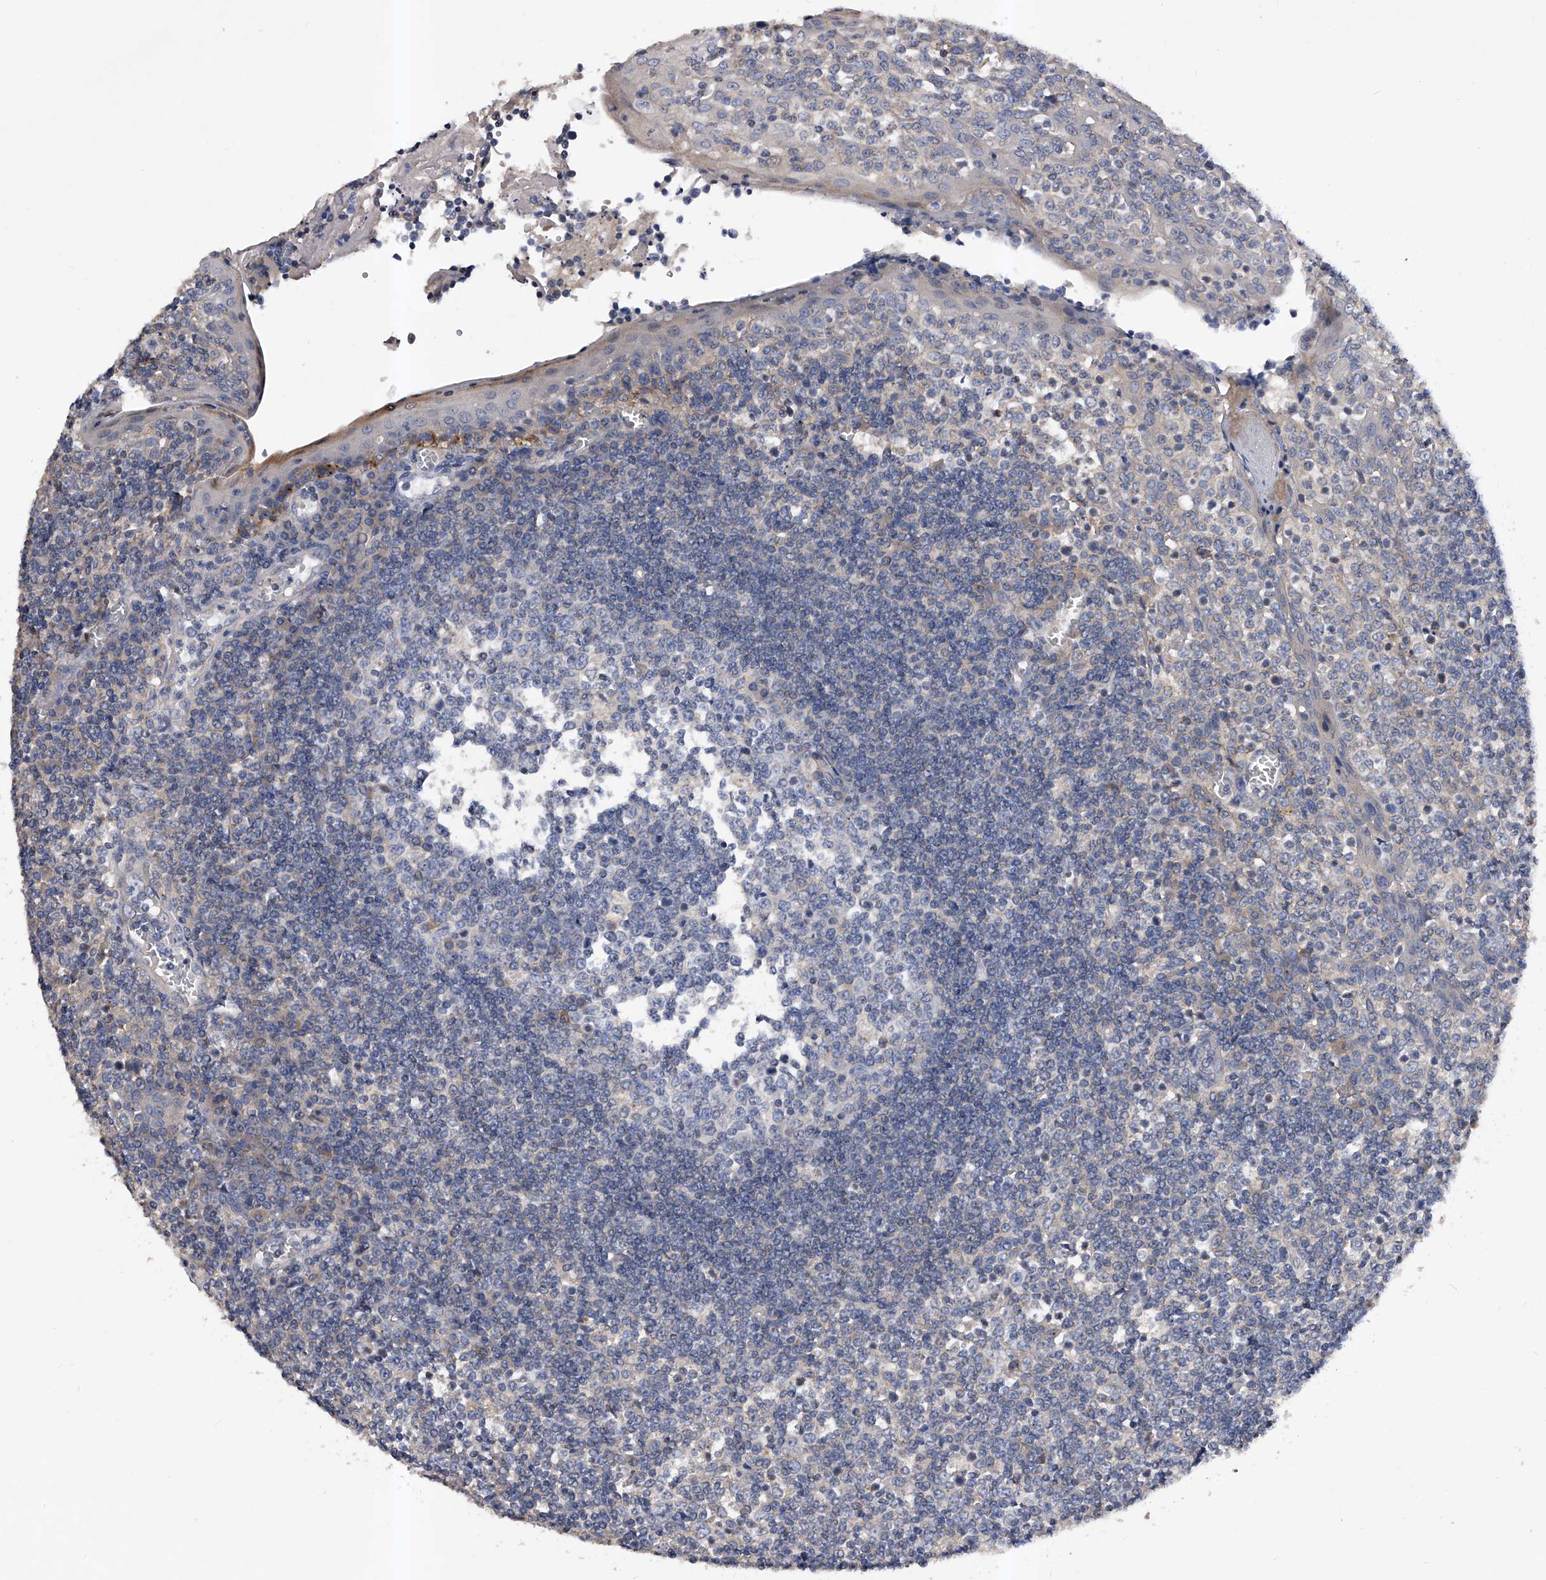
{"staining": {"intensity": "negative", "quantity": "none", "location": "none"}, "tissue": "tonsil", "cell_type": "Germinal center cells", "image_type": "normal", "snomed": [{"axis": "morphology", "description": "Normal tissue, NOS"}, {"axis": "topography", "description": "Tonsil"}], "caption": "This is an immunohistochemistry histopathology image of normal tonsil. There is no expression in germinal center cells.", "gene": "ARL4C", "patient": {"sex": "female", "age": 19}}